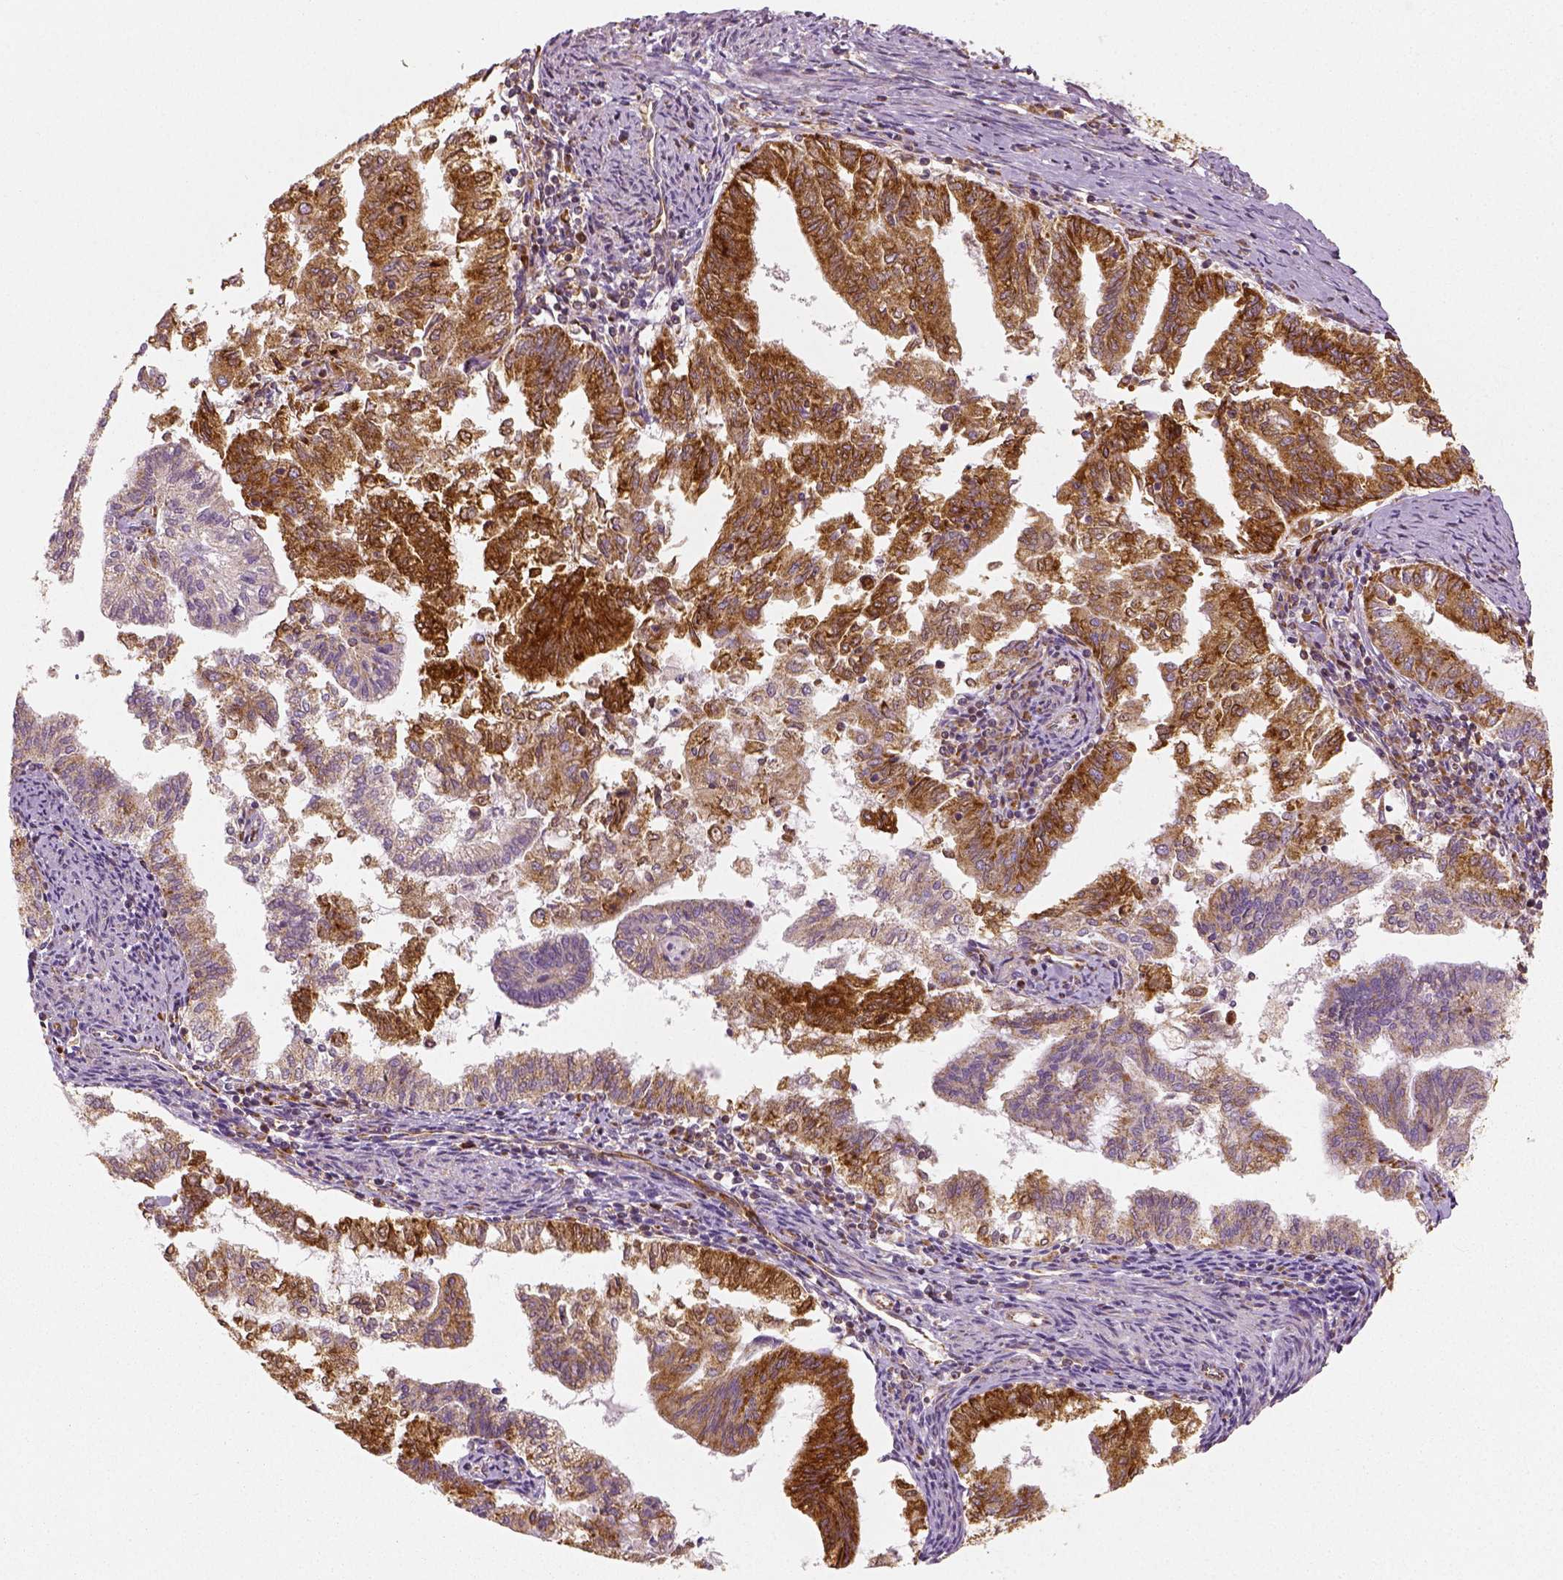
{"staining": {"intensity": "strong", "quantity": ">75%", "location": "cytoplasmic/membranous"}, "tissue": "endometrial cancer", "cell_type": "Tumor cells", "image_type": "cancer", "snomed": [{"axis": "morphology", "description": "Adenocarcinoma, NOS"}, {"axis": "topography", "description": "Endometrium"}], "caption": "Endometrial cancer (adenocarcinoma) stained with immunohistochemistry displays strong cytoplasmic/membranous positivity in about >75% of tumor cells.", "gene": "PGAM5", "patient": {"sex": "female", "age": 79}}